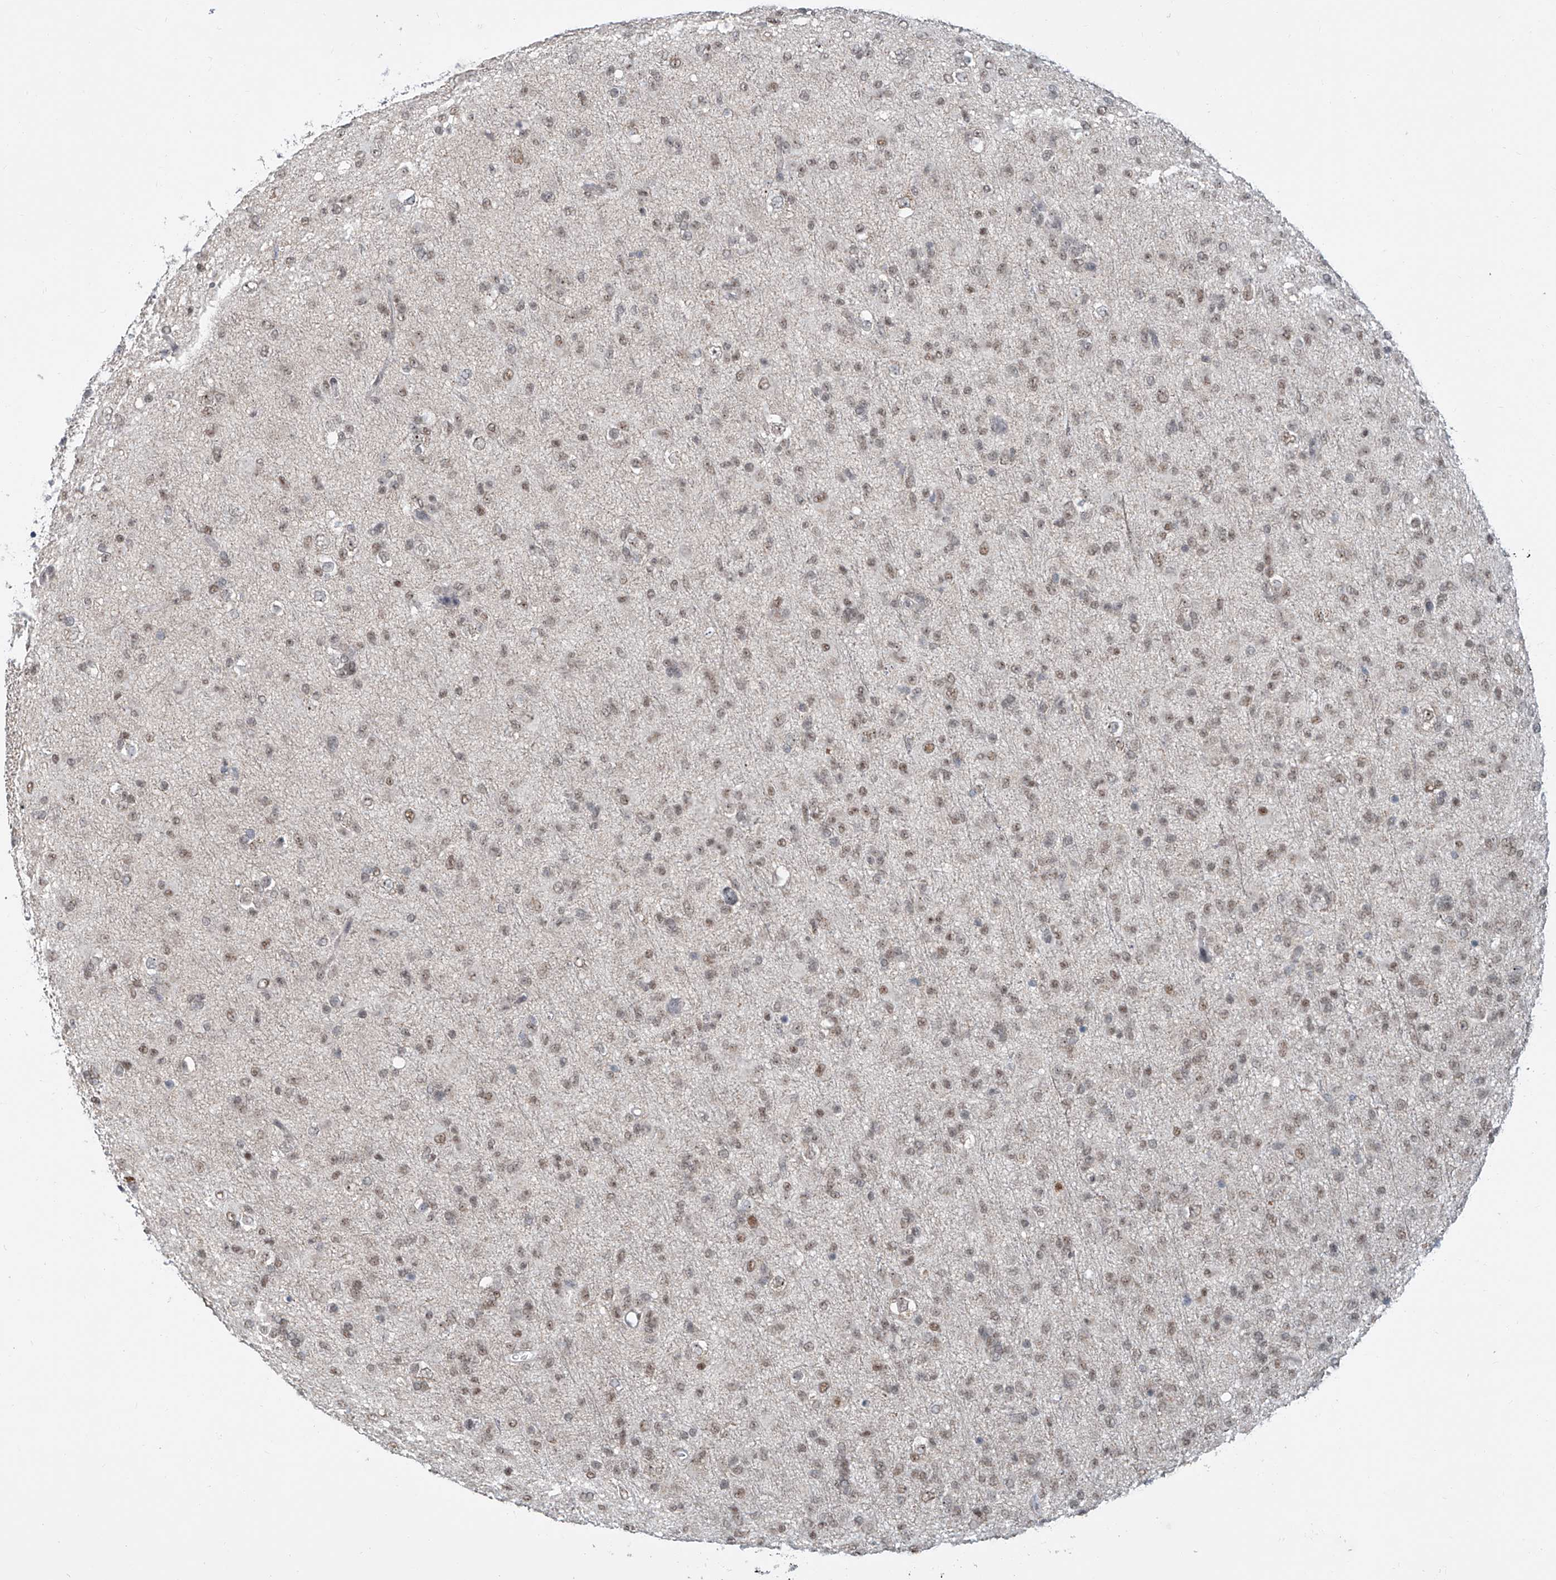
{"staining": {"intensity": "weak", "quantity": ">75%", "location": "nuclear"}, "tissue": "glioma", "cell_type": "Tumor cells", "image_type": "cancer", "snomed": [{"axis": "morphology", "description": "Glioma, malignant, Low grade"}, {"axis": "topography", "description": "Brain"}], "caption": "Immunohistochemical staining of human glioma reveals weak nuclear protein staining in about >75% of tumor cells. (Stains: DAB in brown, nuclei in blue, Microscopy: brightfield microscopy at high magnification).", "gene": "SDE2", "patient": {"sex": "male", "age": 65}}